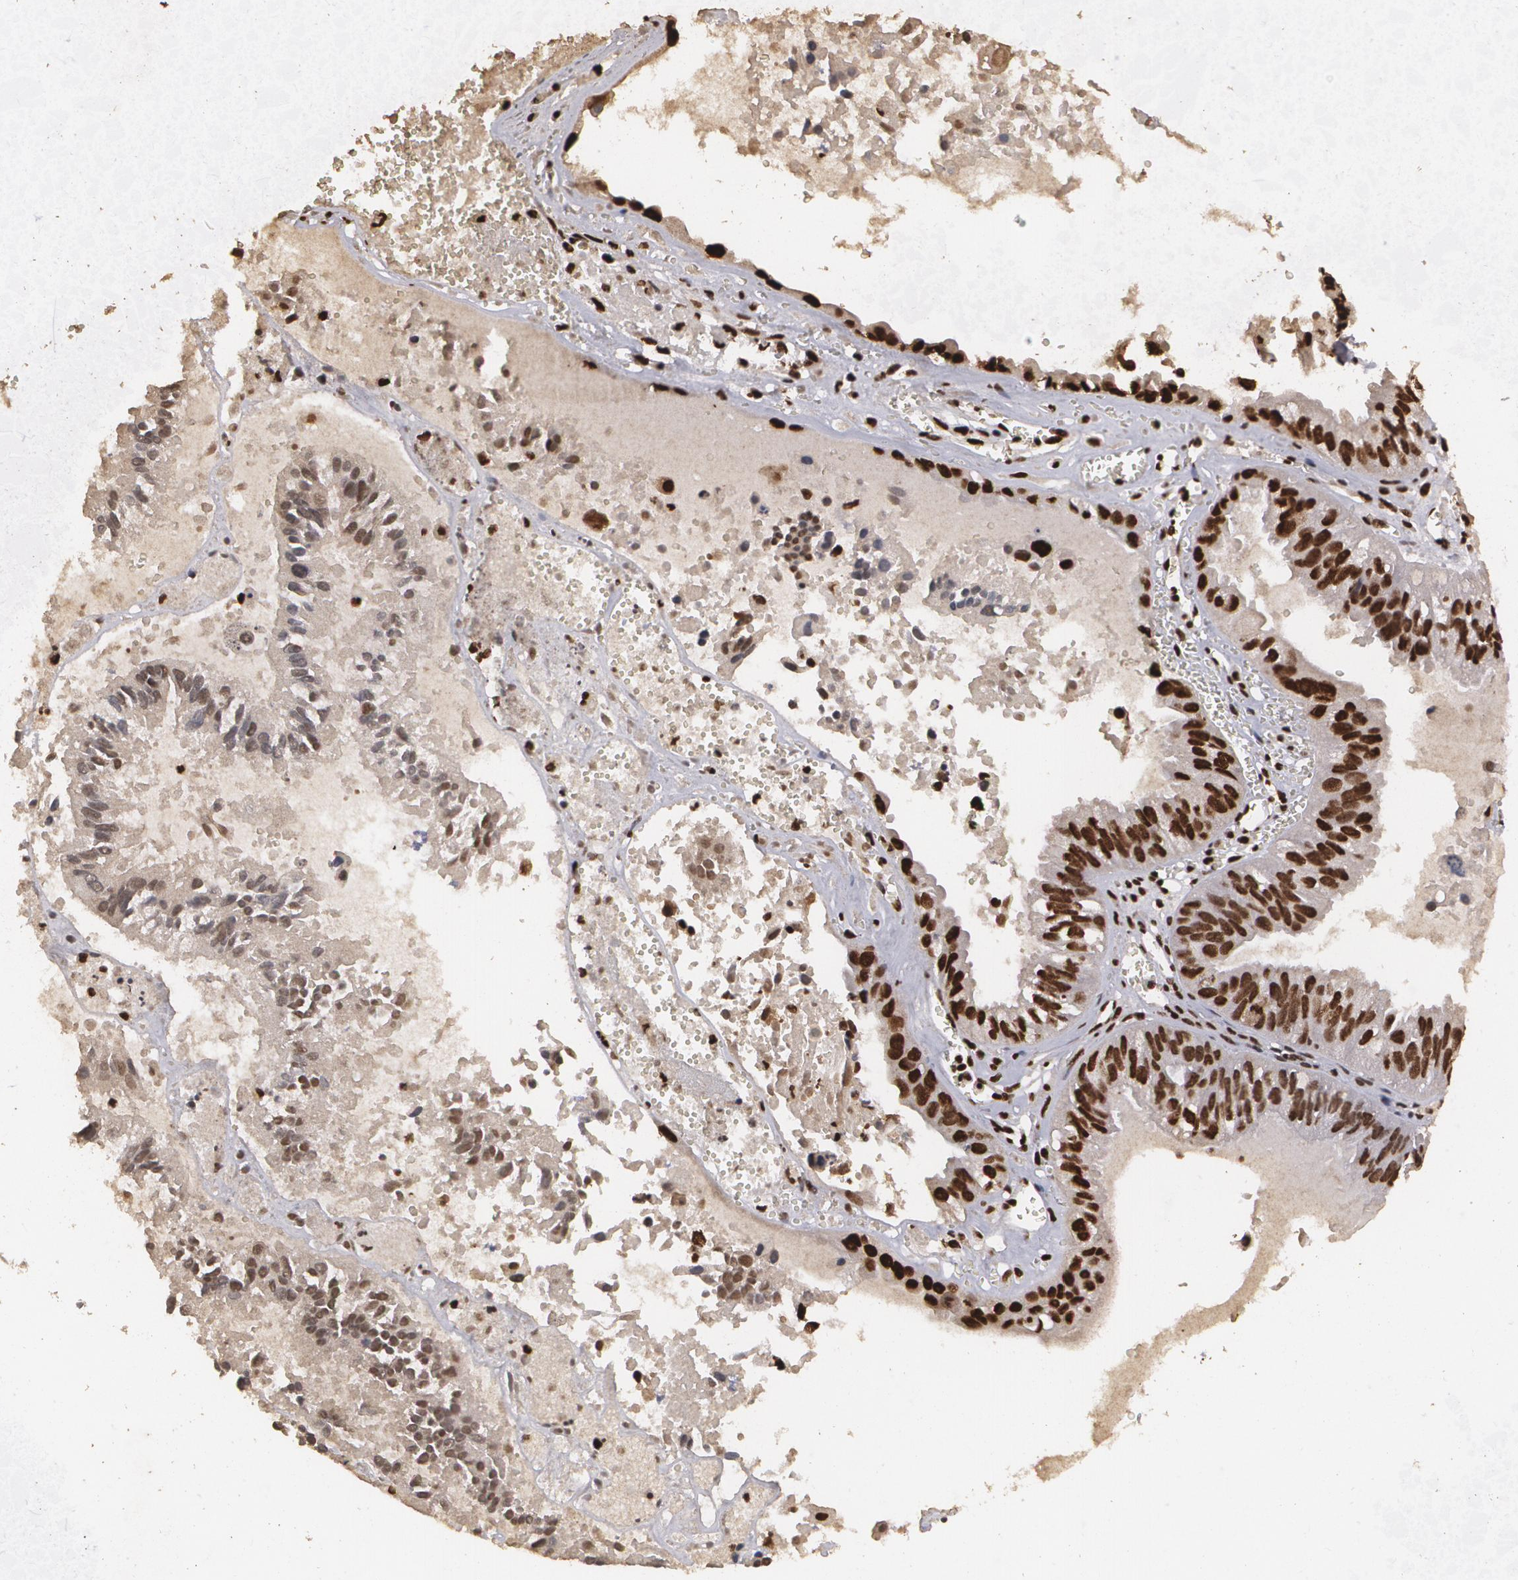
{"staining": {"intensity": "strong", "quantity": ">75%", "location": "cytoplasmic/membranous,nuclear"}, "tissue": "ovarian cancer", "cell_type": "Tumor cells", "image_type": "cancer", "snomed": [{"axis": "morphology", "description": "Carcinoma, endometroid"}, {"axis": "topography", "description": "Ovary"}], "caption": "Immunohistochemistry (IHC) micrograph of neoplastic tissue: human ovarian cancer stained using immunohistochemistry (IHC) reveals high levels of strong protein expression localized specifically in the cytoplasmic/membranous and nuclear of tumor cells, appearing as a cytoplasmic/membranous and nuclear brown color.", "gene": "RCOR1", "patient": {"sex": "female", "age": 85}}